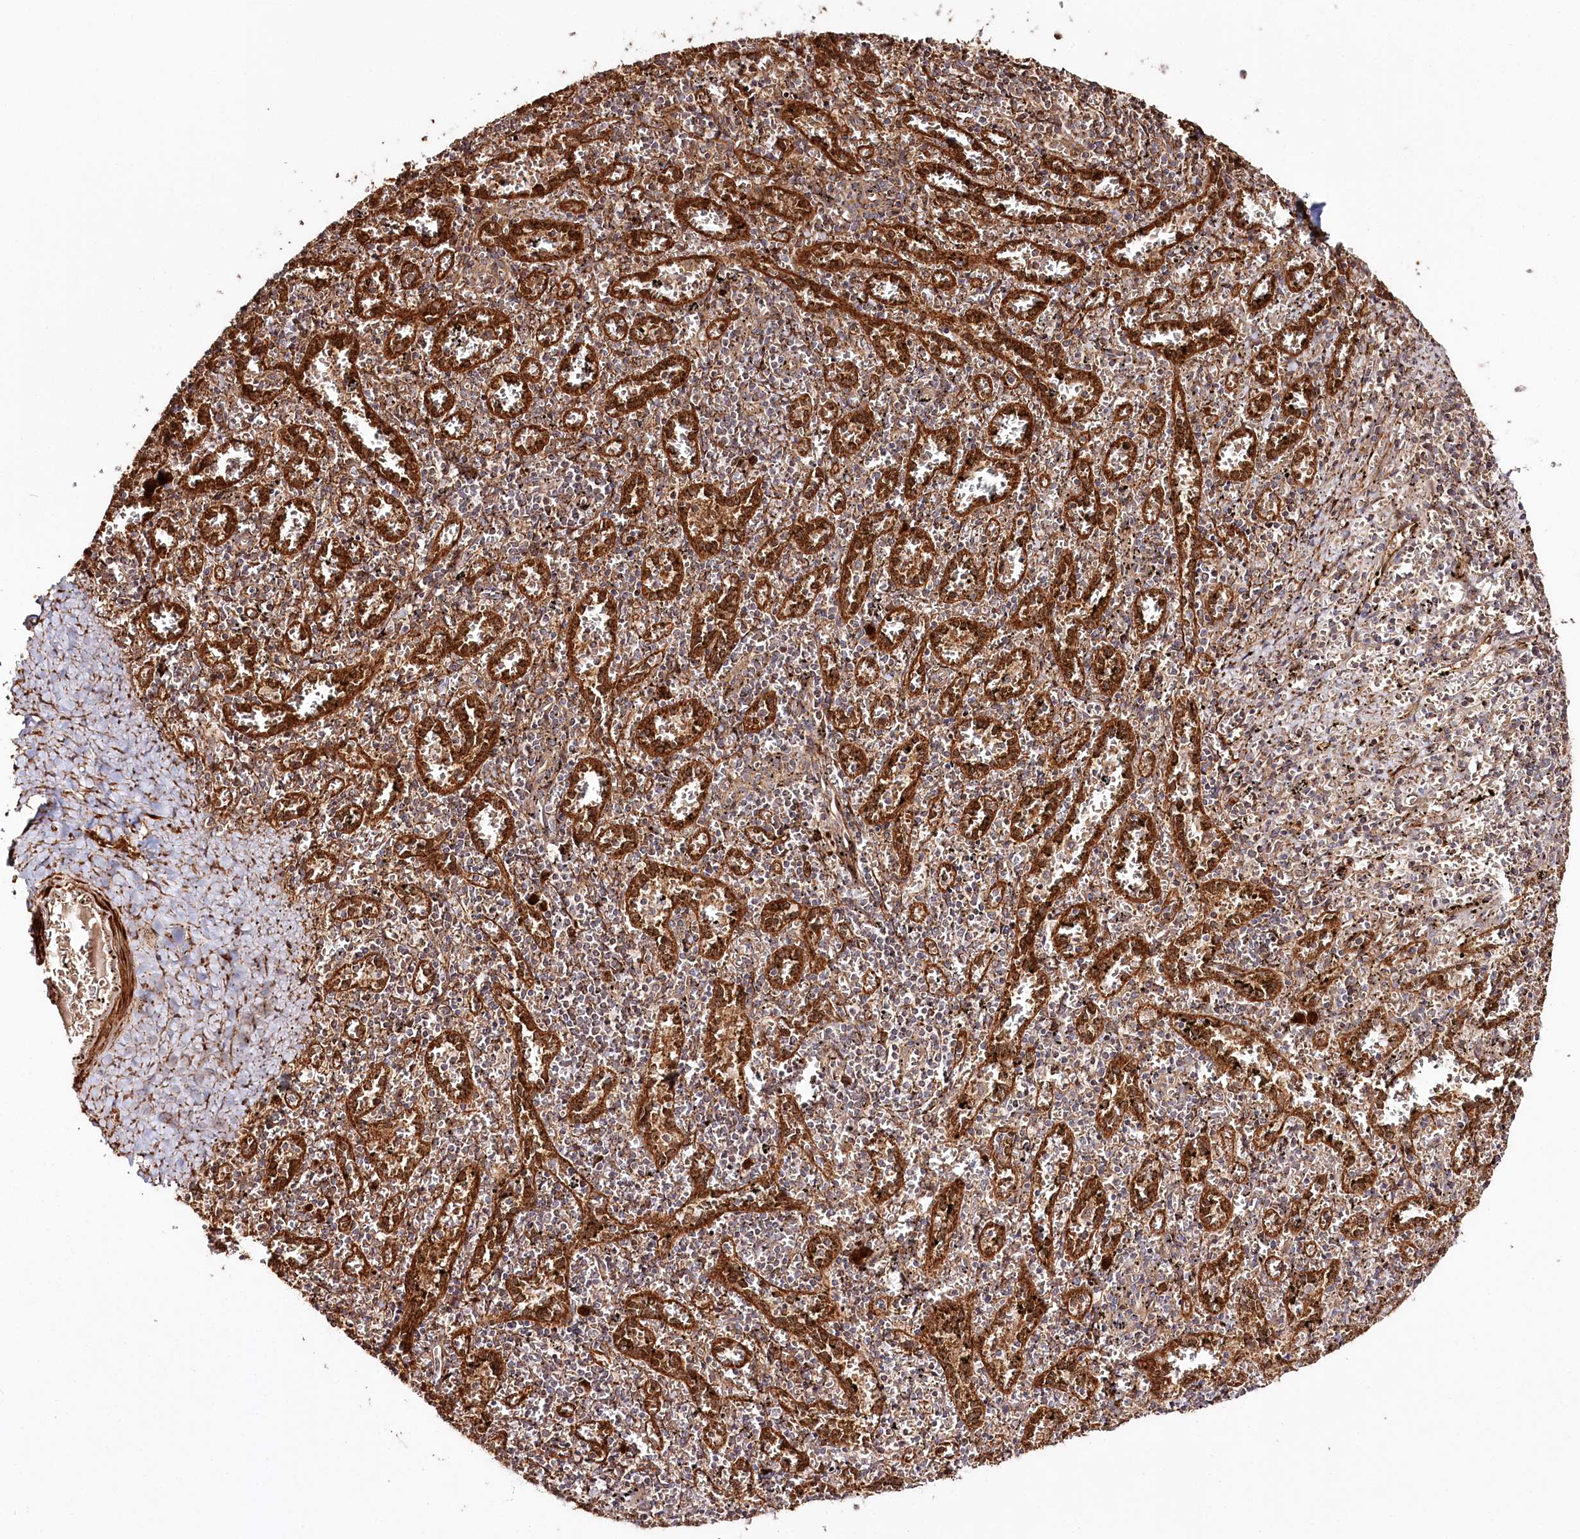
{"staining": {"intensity": "weak", "quantity": "25%-75%", "location": "cytoplasmic/membranous"}, "tissue": "spleen", "cell_type": "Cells in red pulp", "image_type": "normal", "snomed": [{"axis": "morphology", "description": "Normal tissue, NOS"}, {"axis": "topography", "description": "Spleen"}], "caption": "Weak cytoplasmic/membranous staining for a protein is identified in about 25%-75% of cells in red pulp of benign spleen using IHC.", "gene": "REXO2", "patient": {"sex": "male", "age": 11}}